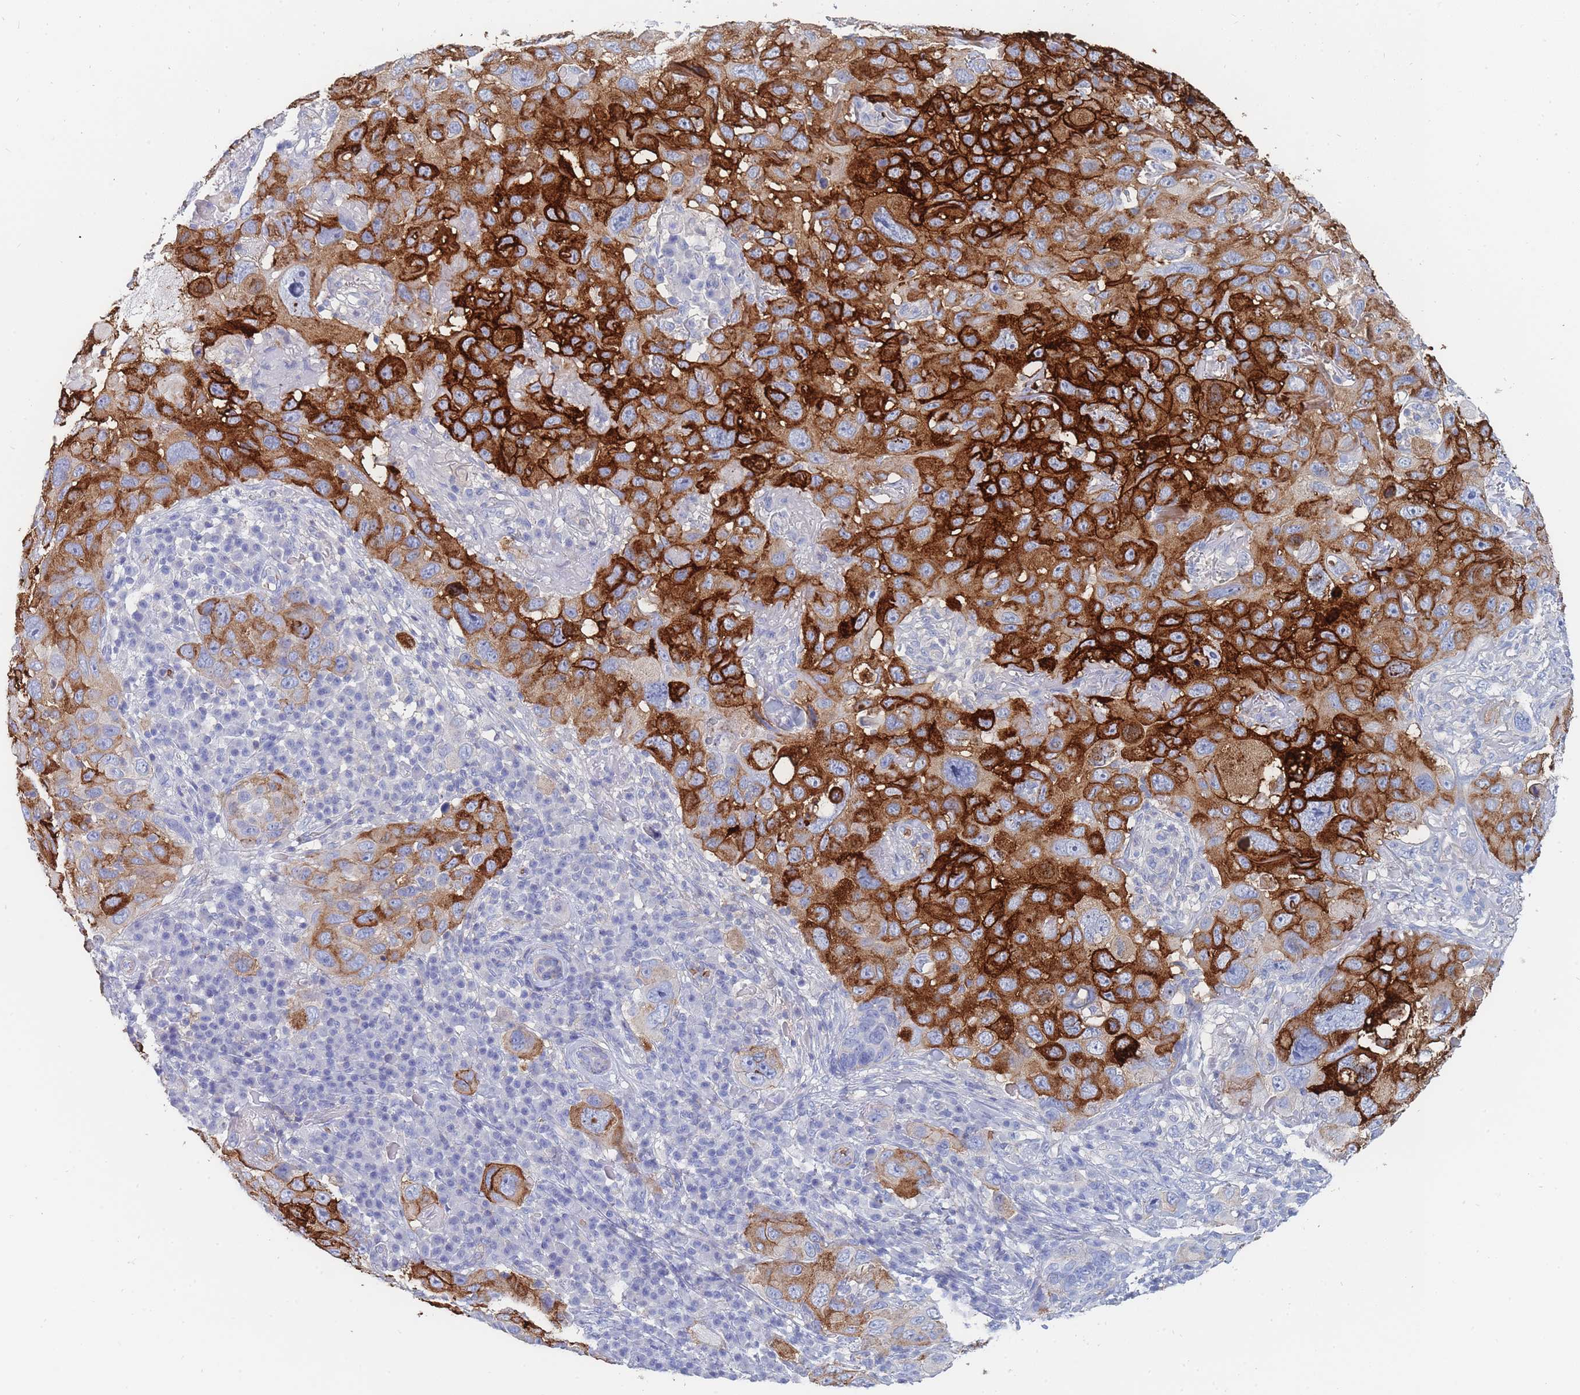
{"staining": {"intensity": "strong", "quantity": ">75%", "location": "cytoplasmic/membranous"}, "tissue": "skin cancer", "cell_type": "Tumor cells", "image_type": "cancer", "snomed": [{"axis": "morphology", "description": "Squamous cell carcinoma in situ, NOS"}, {"axis": "morphology", "description": "Squamous cell carcinoma, NOS"}, {"axis": "topography", "description": "Skin"}], "caption": "Immunohistochemical staining of skin squamous cell carcinoma in situ demonstrates high levels of strong cytoplasmic/membranous protein expression in approximately >75% of tumor cells. (brown staining indicates protein expression, while blue staining denotes nuclei).", "gene": "SLC2A1", "patient": {"sex": "male", "age": 93}}